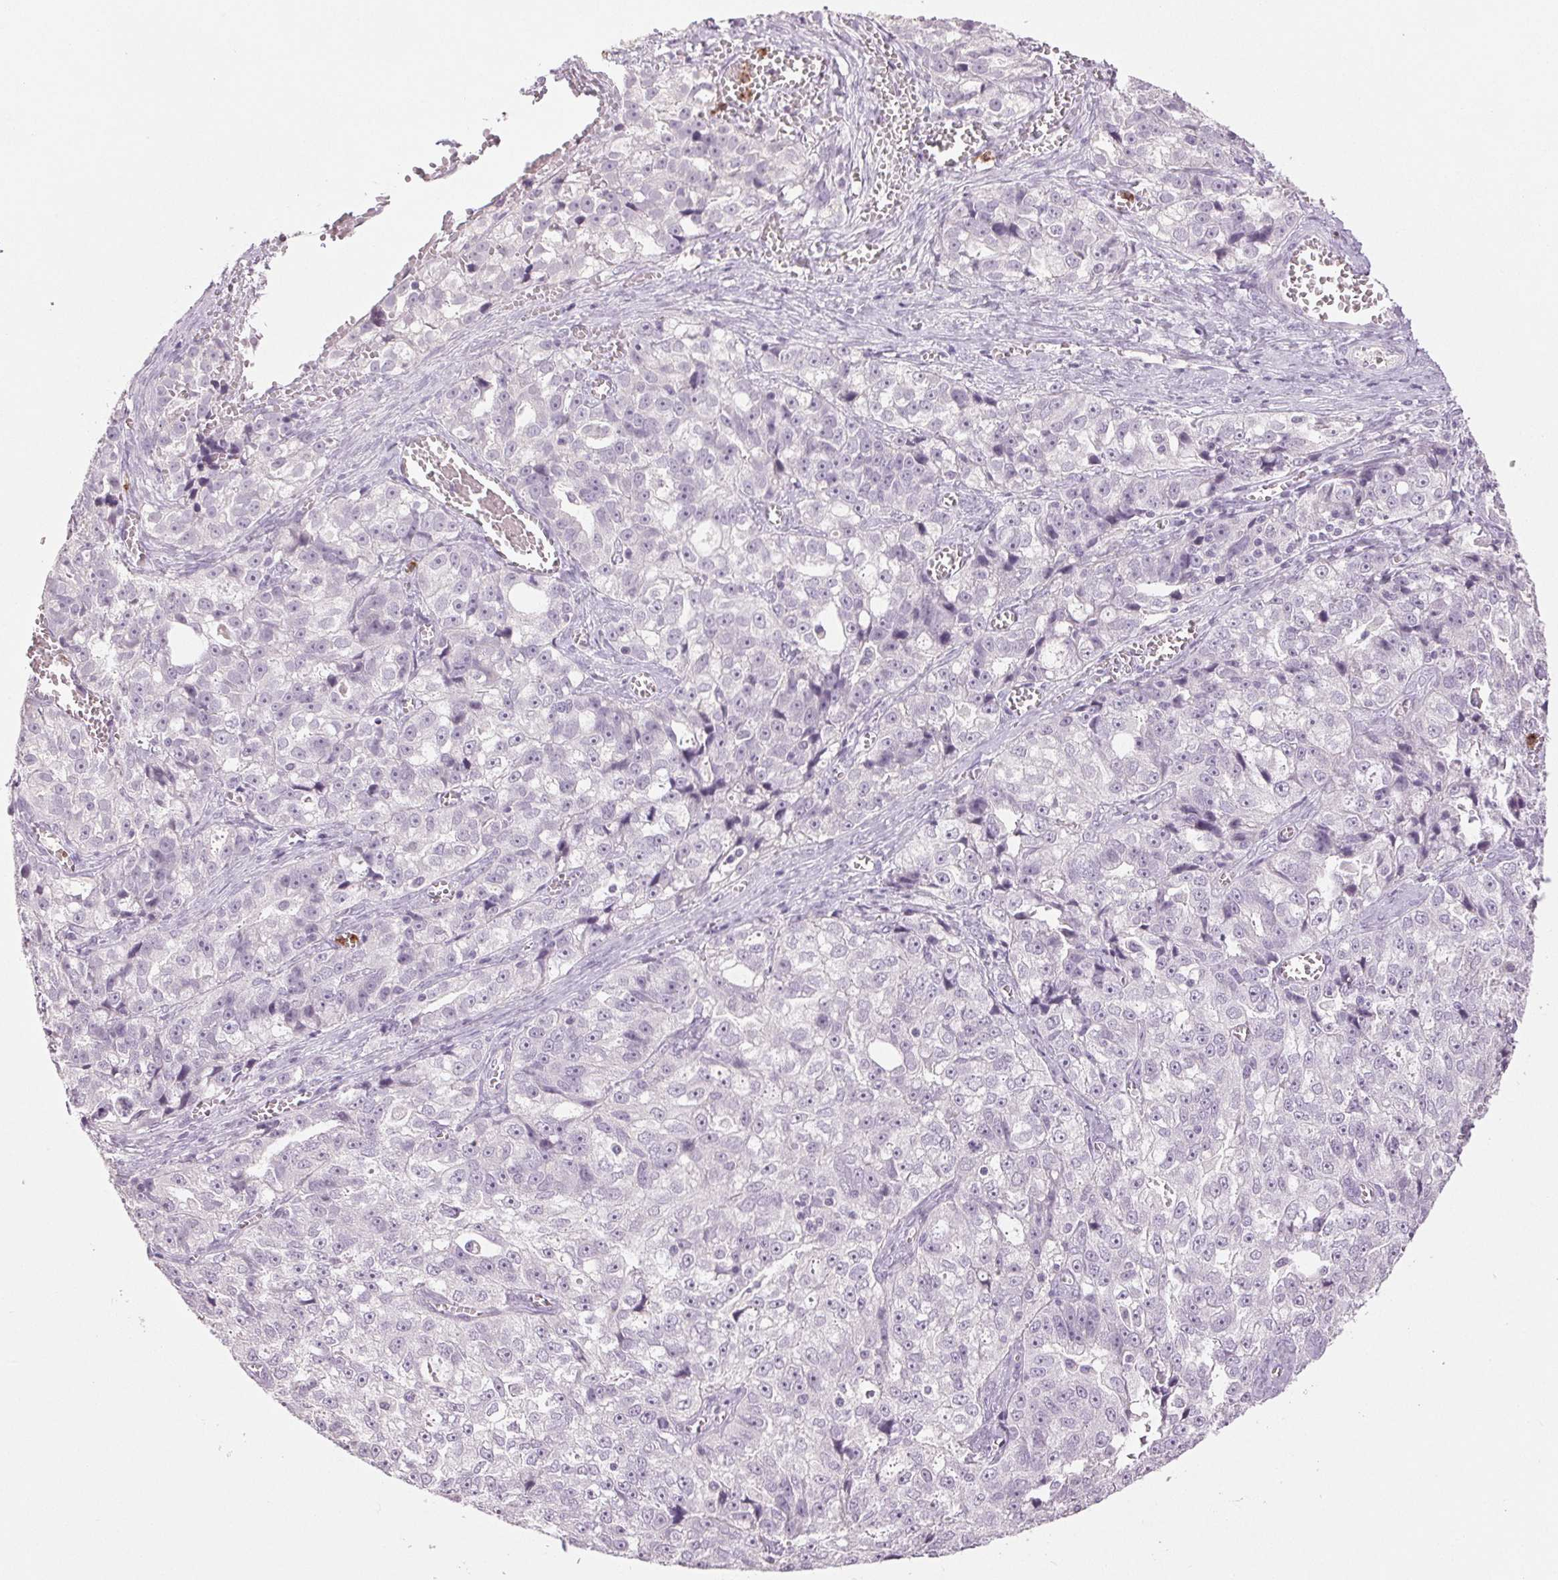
{"staining": {"intensity": "negative", "quantity": "none", "location": "none"}, "tissue": "ovarian cancer", "cell_type": "Tumor cells", "image_type": "cancer", "snomed": [{"axis": "morphology", "description": "Cystadenocarcinoma, serous, NOS"}, {"axis": "topography", "description": "Ovary"}], "caption": "There is no significant positivity in tumor cells of ovarian cancer.", "gene": "LTF", "patient": {"sex": "female", "age": 51}}